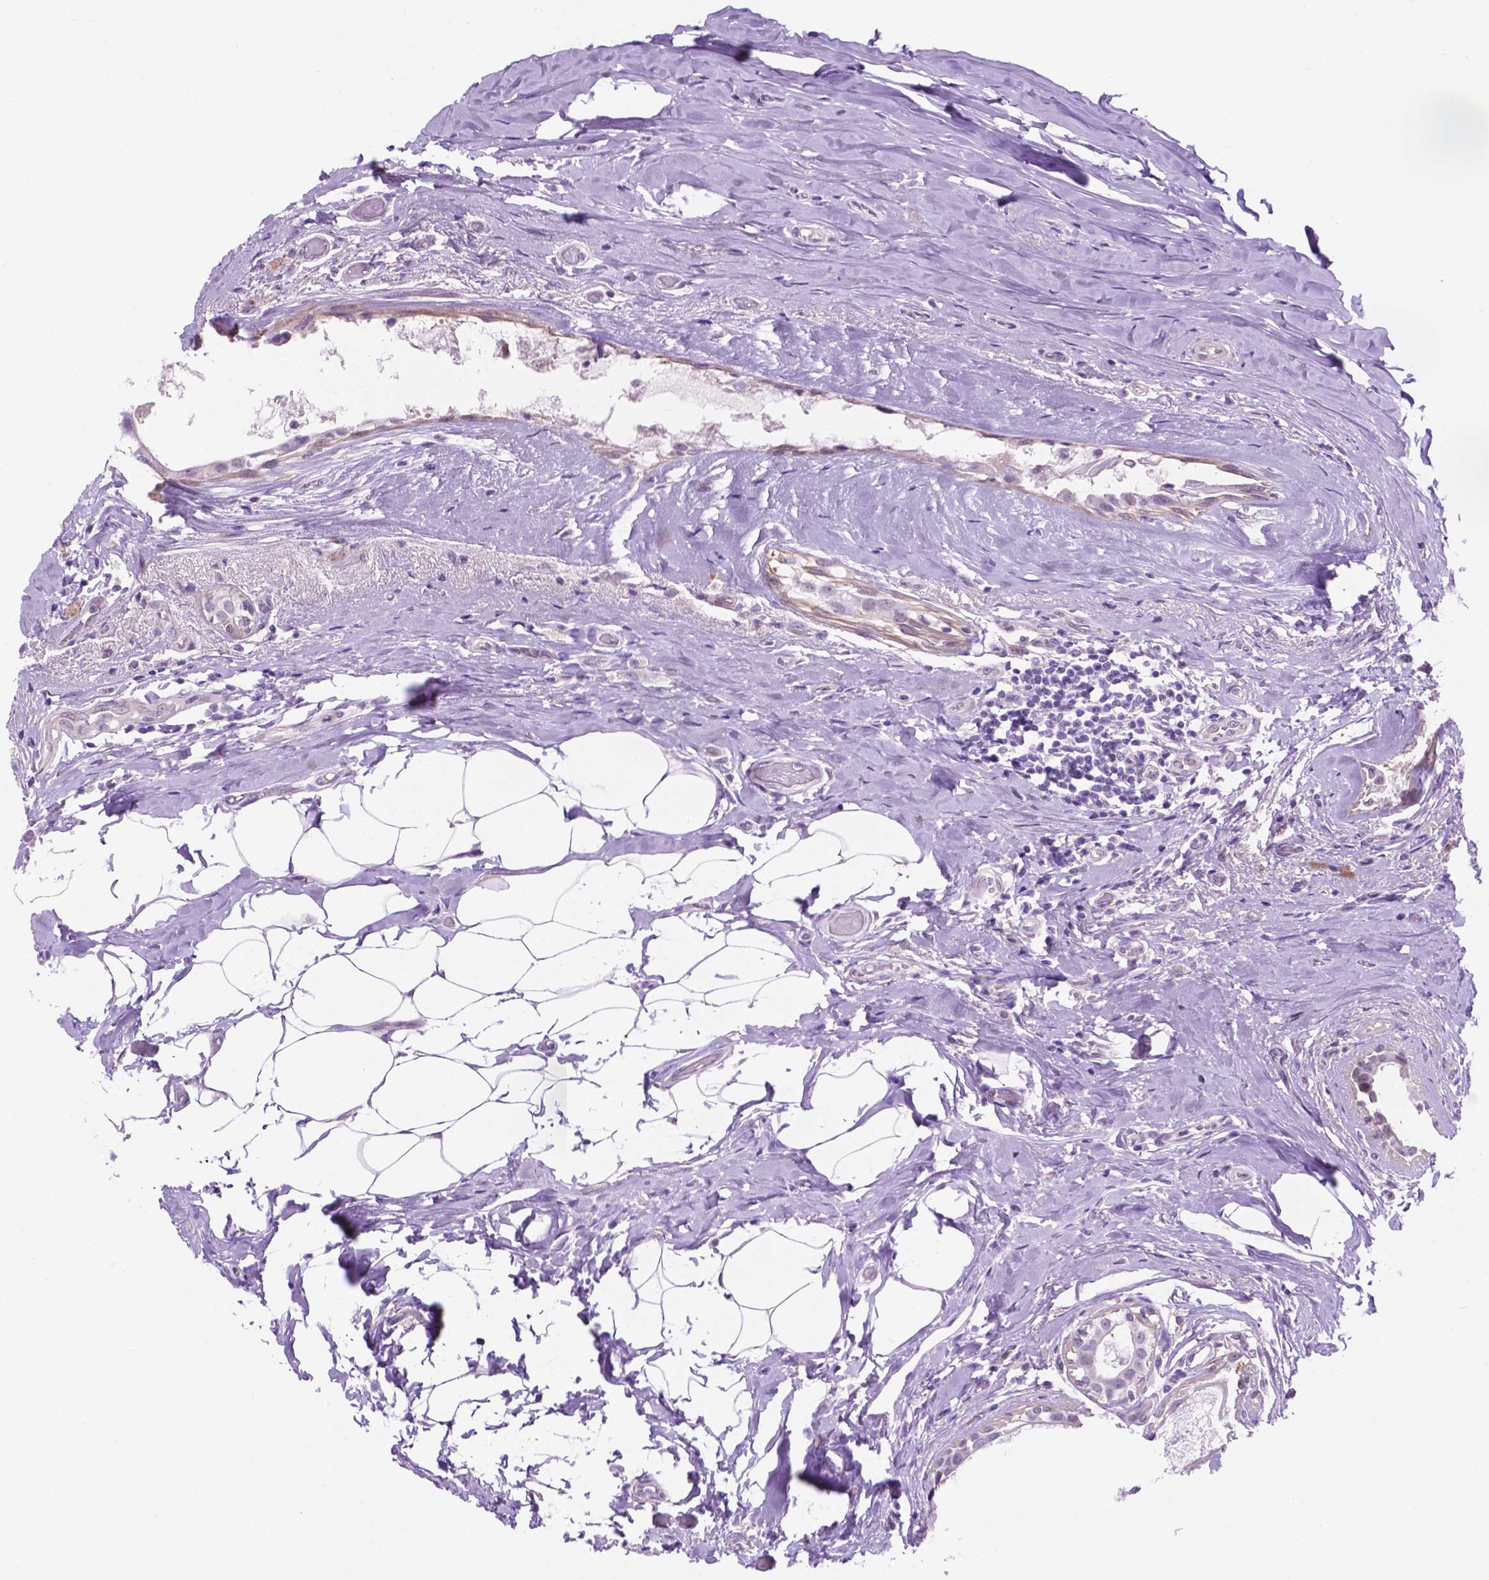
{"staining": {"intensity": "negative", "quantity": "none", "location": "none"}, "tissue": "breast cancer", "cell_type": "Tumor cells", "image_type": "cancer", "snomed": [{"axis": "morphology", "description": "Intraductal carcinoma, in situ"}, {"axis": "morphology", "description": "Duct carcinoma"}, {"axis": "morphology", "description": "Lobular carcinoma, in situ"}, {"axis": "topography", "description": "Breast"}], "caption": "Immunohistochemistry of human invasive ductal carcinoma (breast) demonstrates no positivity in tumor cells.", "gene": "ACY3", "patient": {"sex": "female", "age": 44}}